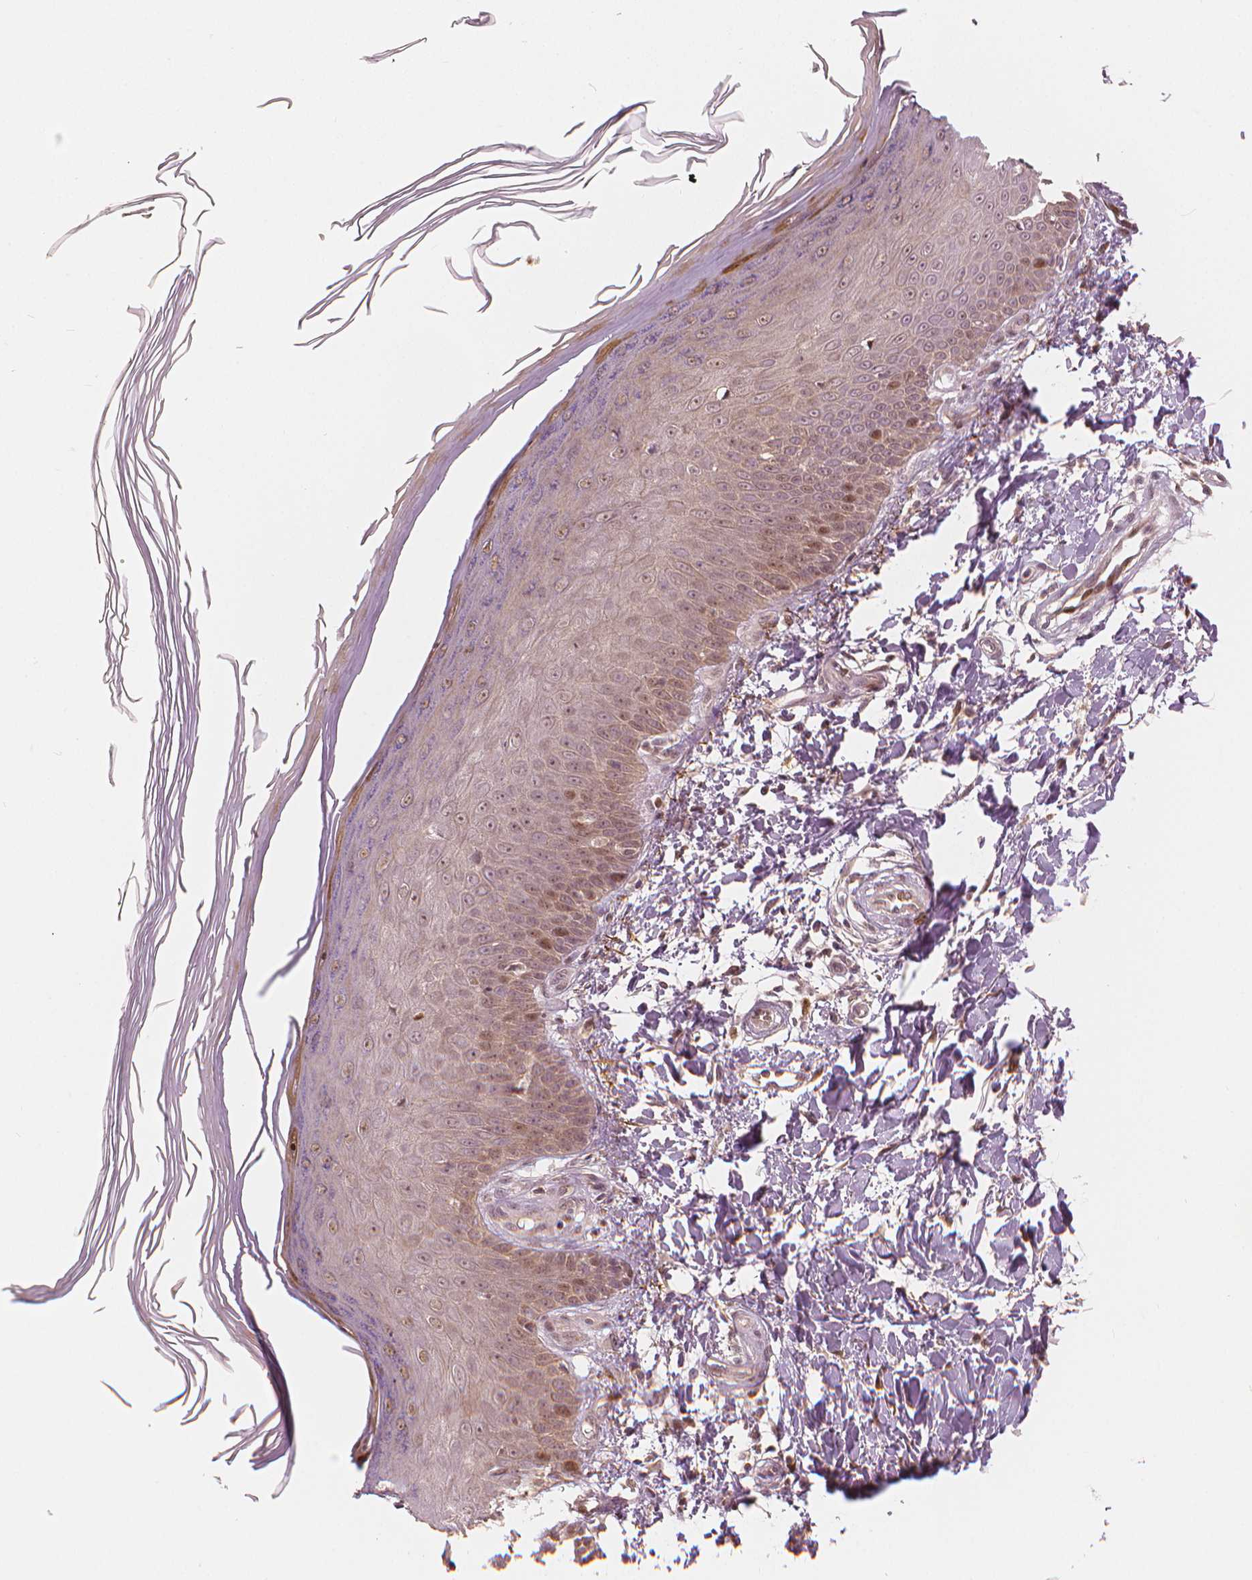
{"staining": {"intensity": "moderate", "quantity": "<25%", "location": "nuclear"}, "tissue": "skin", "cell_type": "Fibroblasts", "image_type": "normal", "snomed": [{"axis": "morphology", "description": "Normal tissue, NOS"}, {"axis": "topography", "description": "Skin"}], "caption": "Immunohistochemical staining of benign human skin reveals low levels of moderate nuclear expression in approximately <25% of fibroblasts.", "gene": "NSD2", "patient": {"sex": "female", "age": 62}}